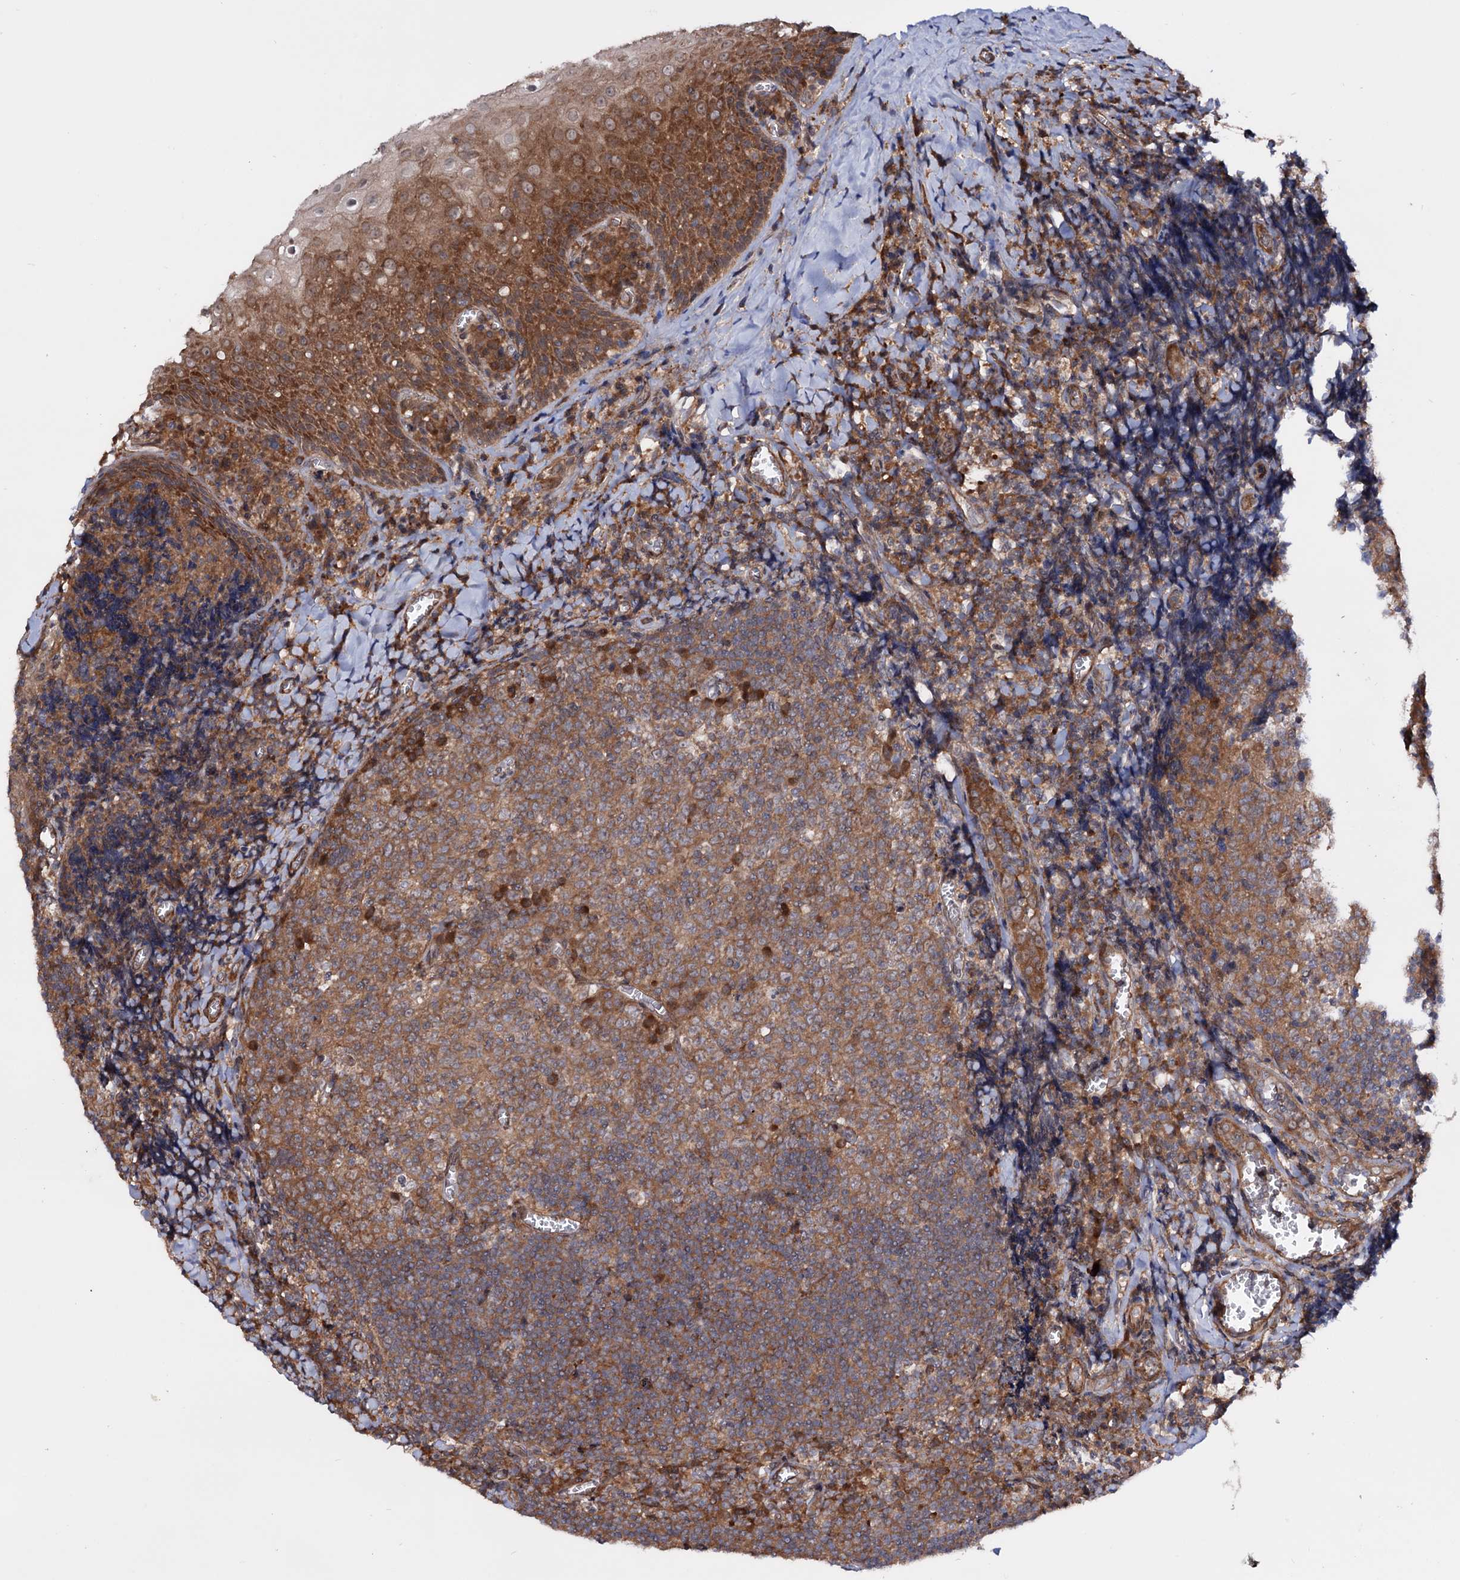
{"staining": {"intensity": "moderate", "quantity": ">75%", "location": "cytoplasmic/membranous"}, "tissue": "tonsil", "cell_type": "Germinal center cells", "image_type": "normal", "snomed": [{"axis": "morphology", "description": "Normal tissue, NOS"}, {"axis": "topography", "description": "Tonsil"}], "caption": "Immunohistochemical staining of benign human tonsil exhibits moderate cytoplasmic/membranous protein expression in approximately >75% of germinal center cells. (brown staining indicates protein expression, while blue staining denotes nuclei).", "gene": "FERMT2", "patient": {"sex": "male", "age": 27}}